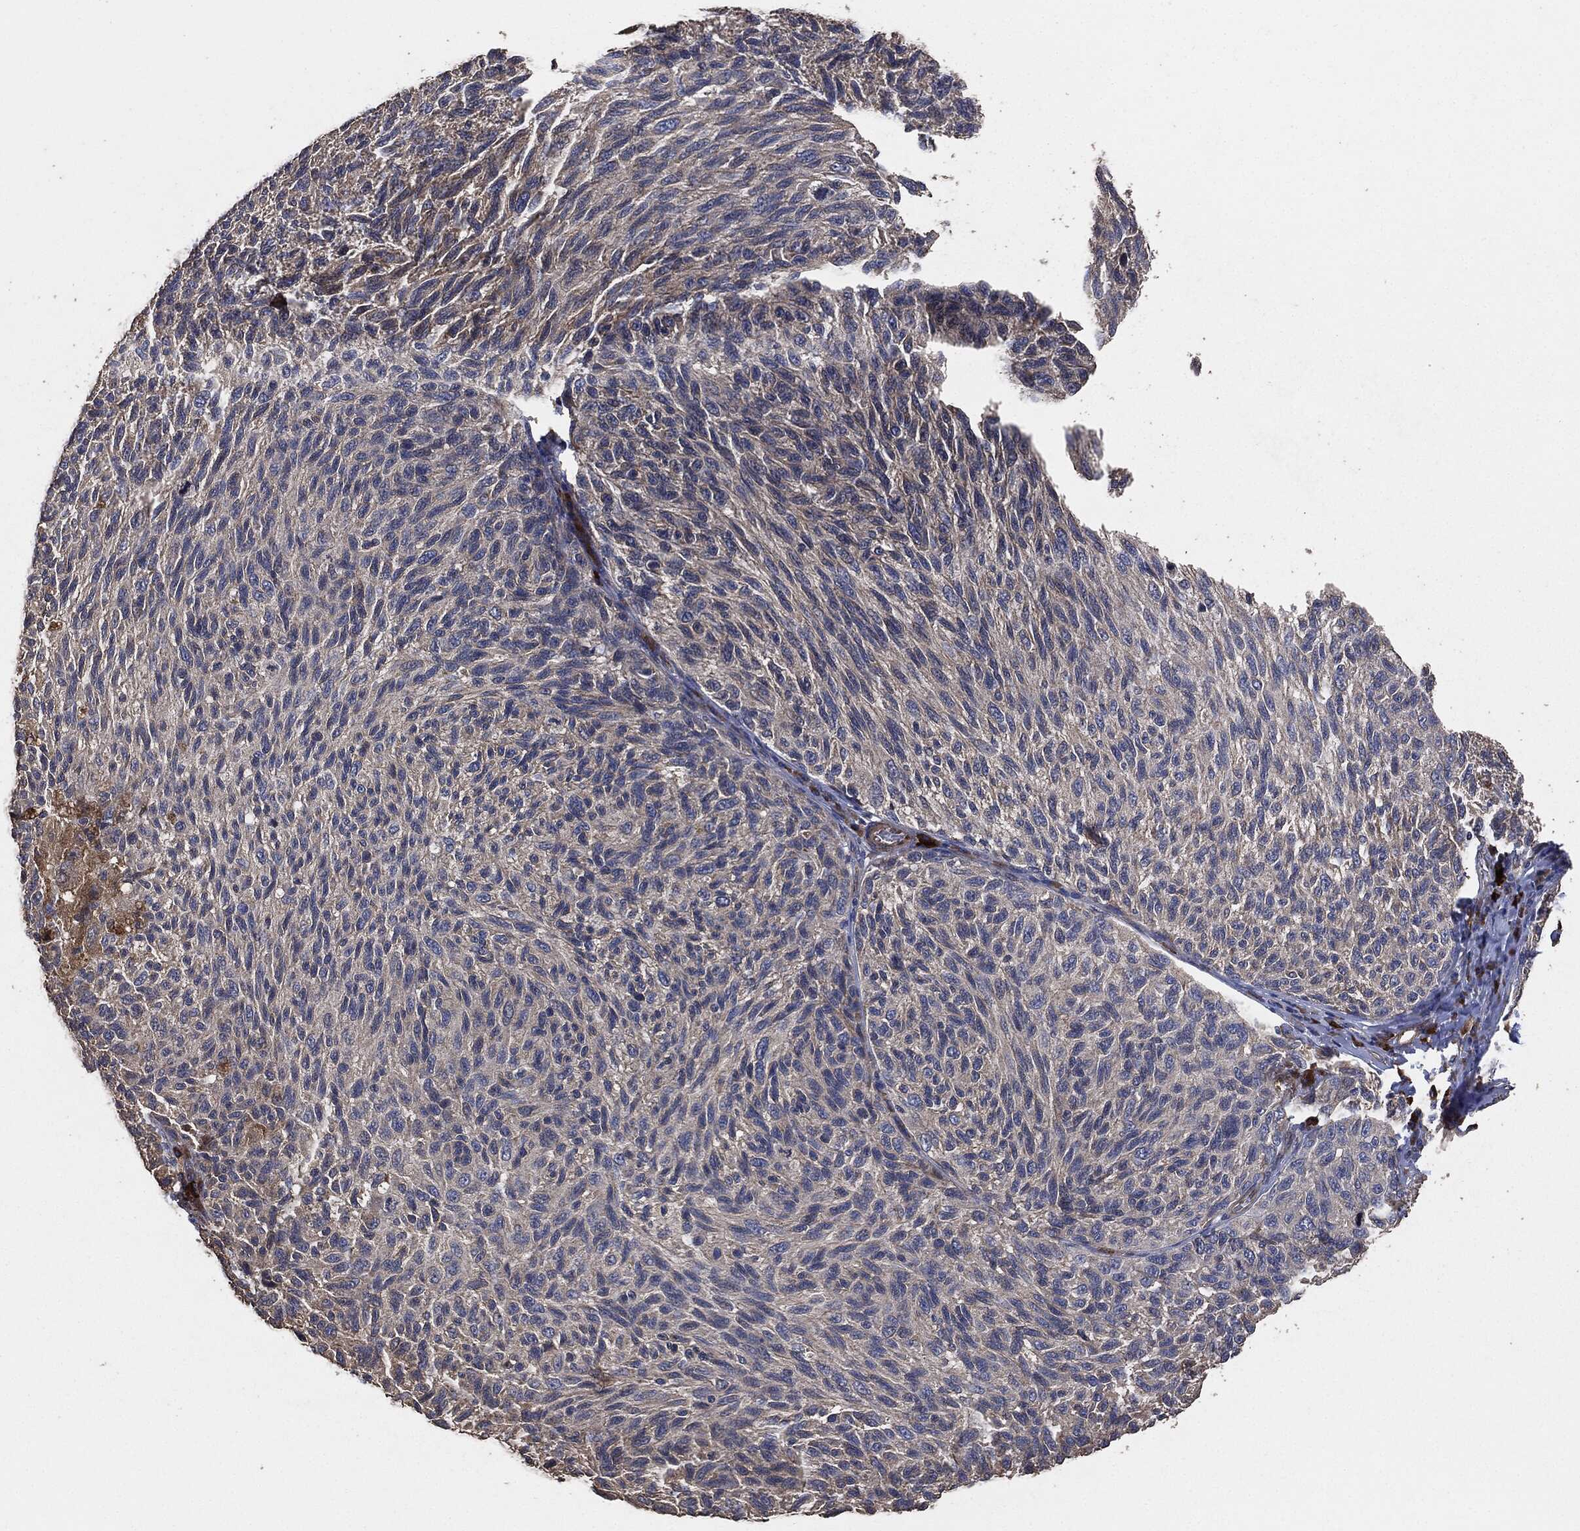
{"staining": {"intensity": "moderate", "quantity": "<25%", "location": "cytoplasmic/membranous"}, "tissue": "melanoma", "cell_type": "Tumor cells", "image_type": "cancer", "snomed": [{"axis": "morphology", "description": "Malignant melanoma, NOS"}, {"axis": "topography", "description": "Skin"}], "caption": "DAB immunohistochemical staining of malignant melanoma reveals moderate cytoplasmic/membranous protein positivity in approximately <25% of tumor cells.", "gene": "STK3", "patient": {"sex": "female", "age": 73}}